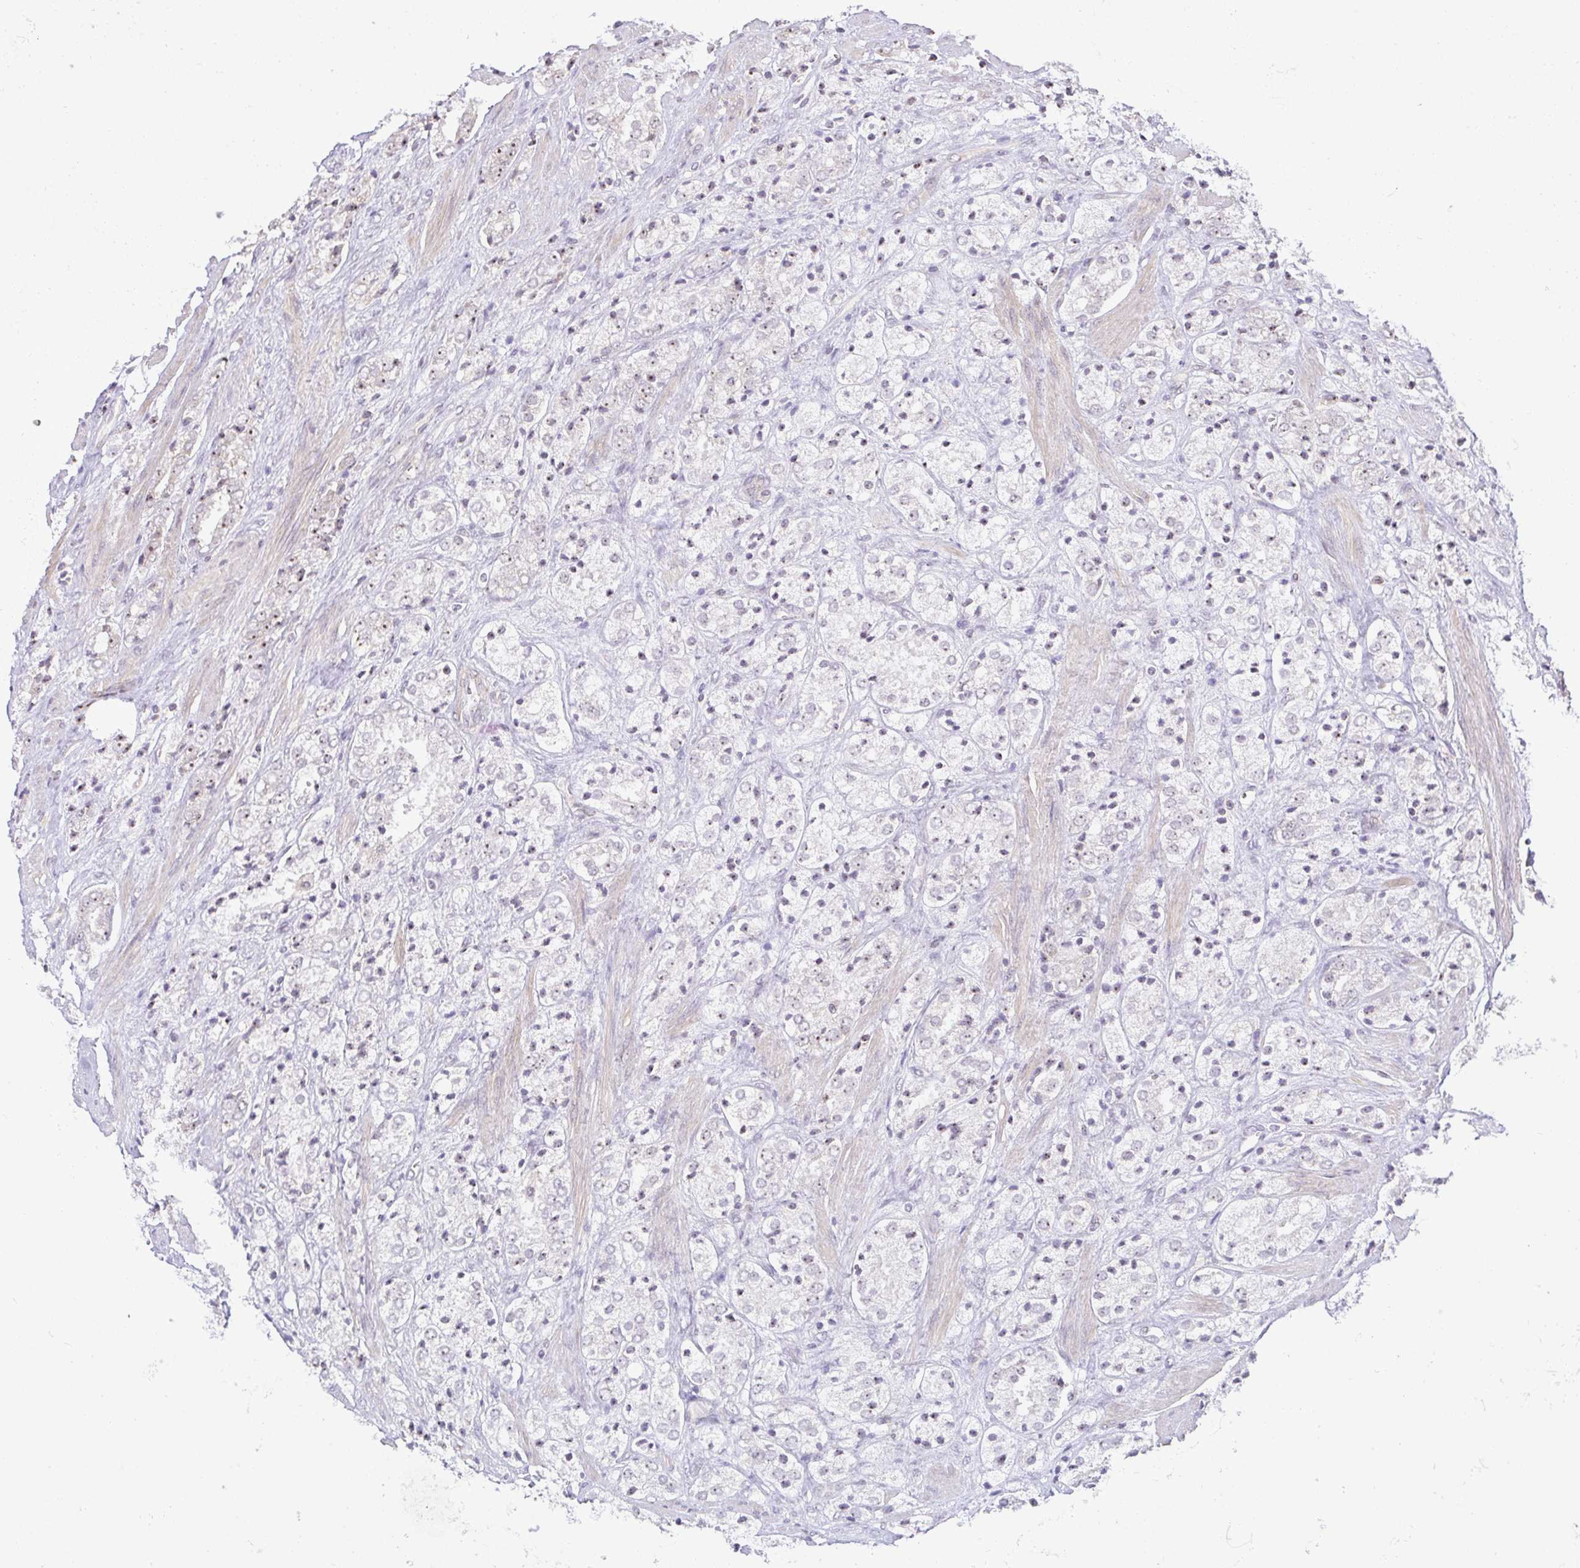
{"staining": {"intensity": "weak", "quantity": "<25%", "location": "nuclear"}, "tissue": "prostate cancer", "cell_type": "Tumor cells", "image_type": "cancer", "snomed": [{"axis": "morphology", "description": "Adenocarcinoma, Low grade"}, {"axis": "topography", "description": "Prostate"}], "caption": "Human prostate cancer stained for a protein using immunohistochemistry (IHC) shows no expression in tumor cells.", "gene": "RSL24D1", "patient": {"sex": "male", "age": 65}}